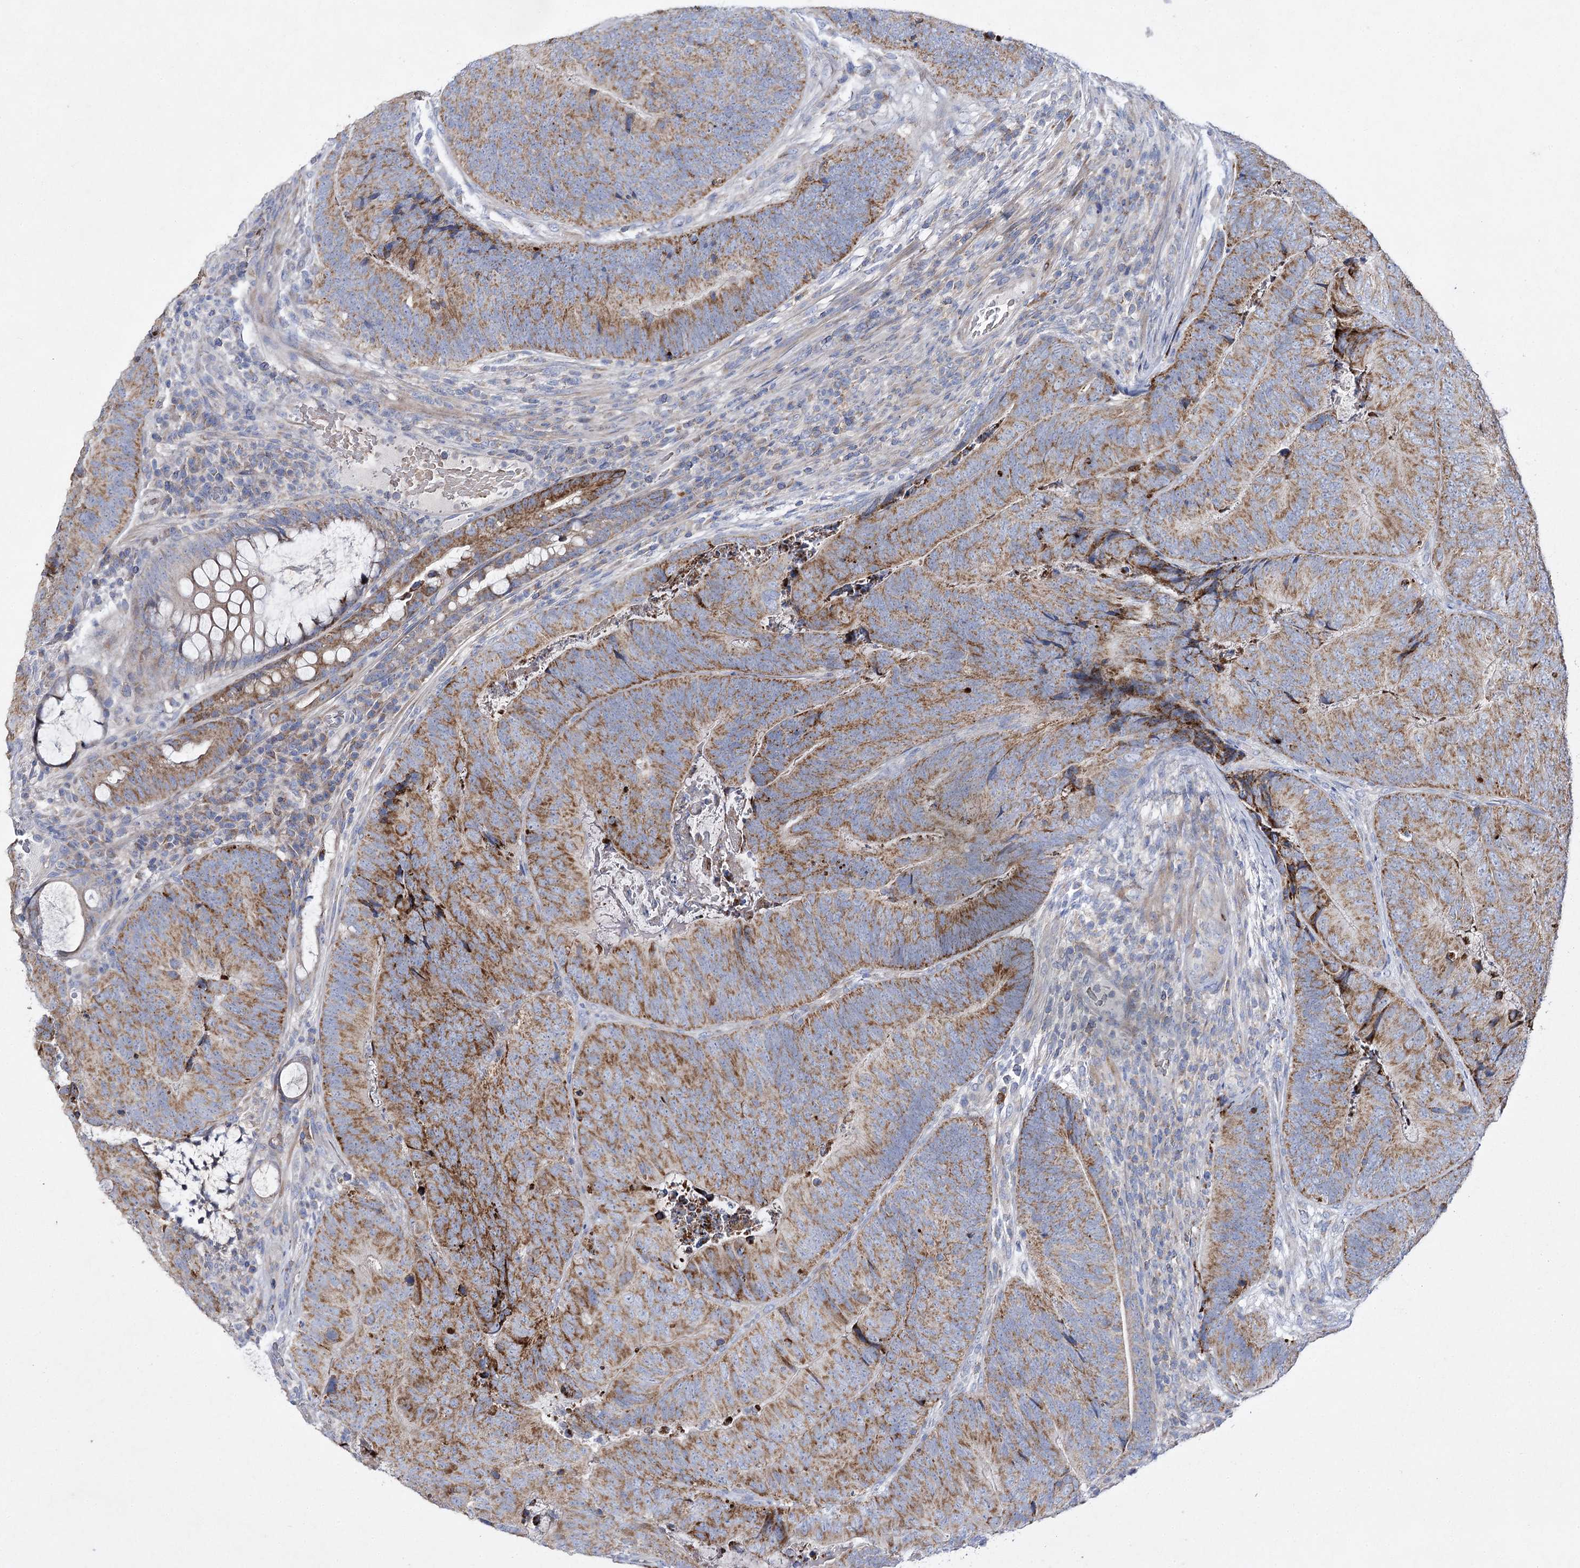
{"staining": {"intensity": "moderate", "quantity": ">75%", "location": "cytoplasmic/membranous"}, "tissue": "colorectal cancer", "cell_type": "Tumor cells", "image_type": "cancer", "snomed": [{"axis": "morphology", "description": "Adenocarcinoma, NOS"}, {"axis": "topography", "description": "Colon"}], "caption": "A brown stain labels moderate cytoplasmic/membranous staining of a protein in human colorectal cancer (adenocarcinoma) tumor cells.", "gene": "COX15", "patient": {"sex": "female", "age": 67}}